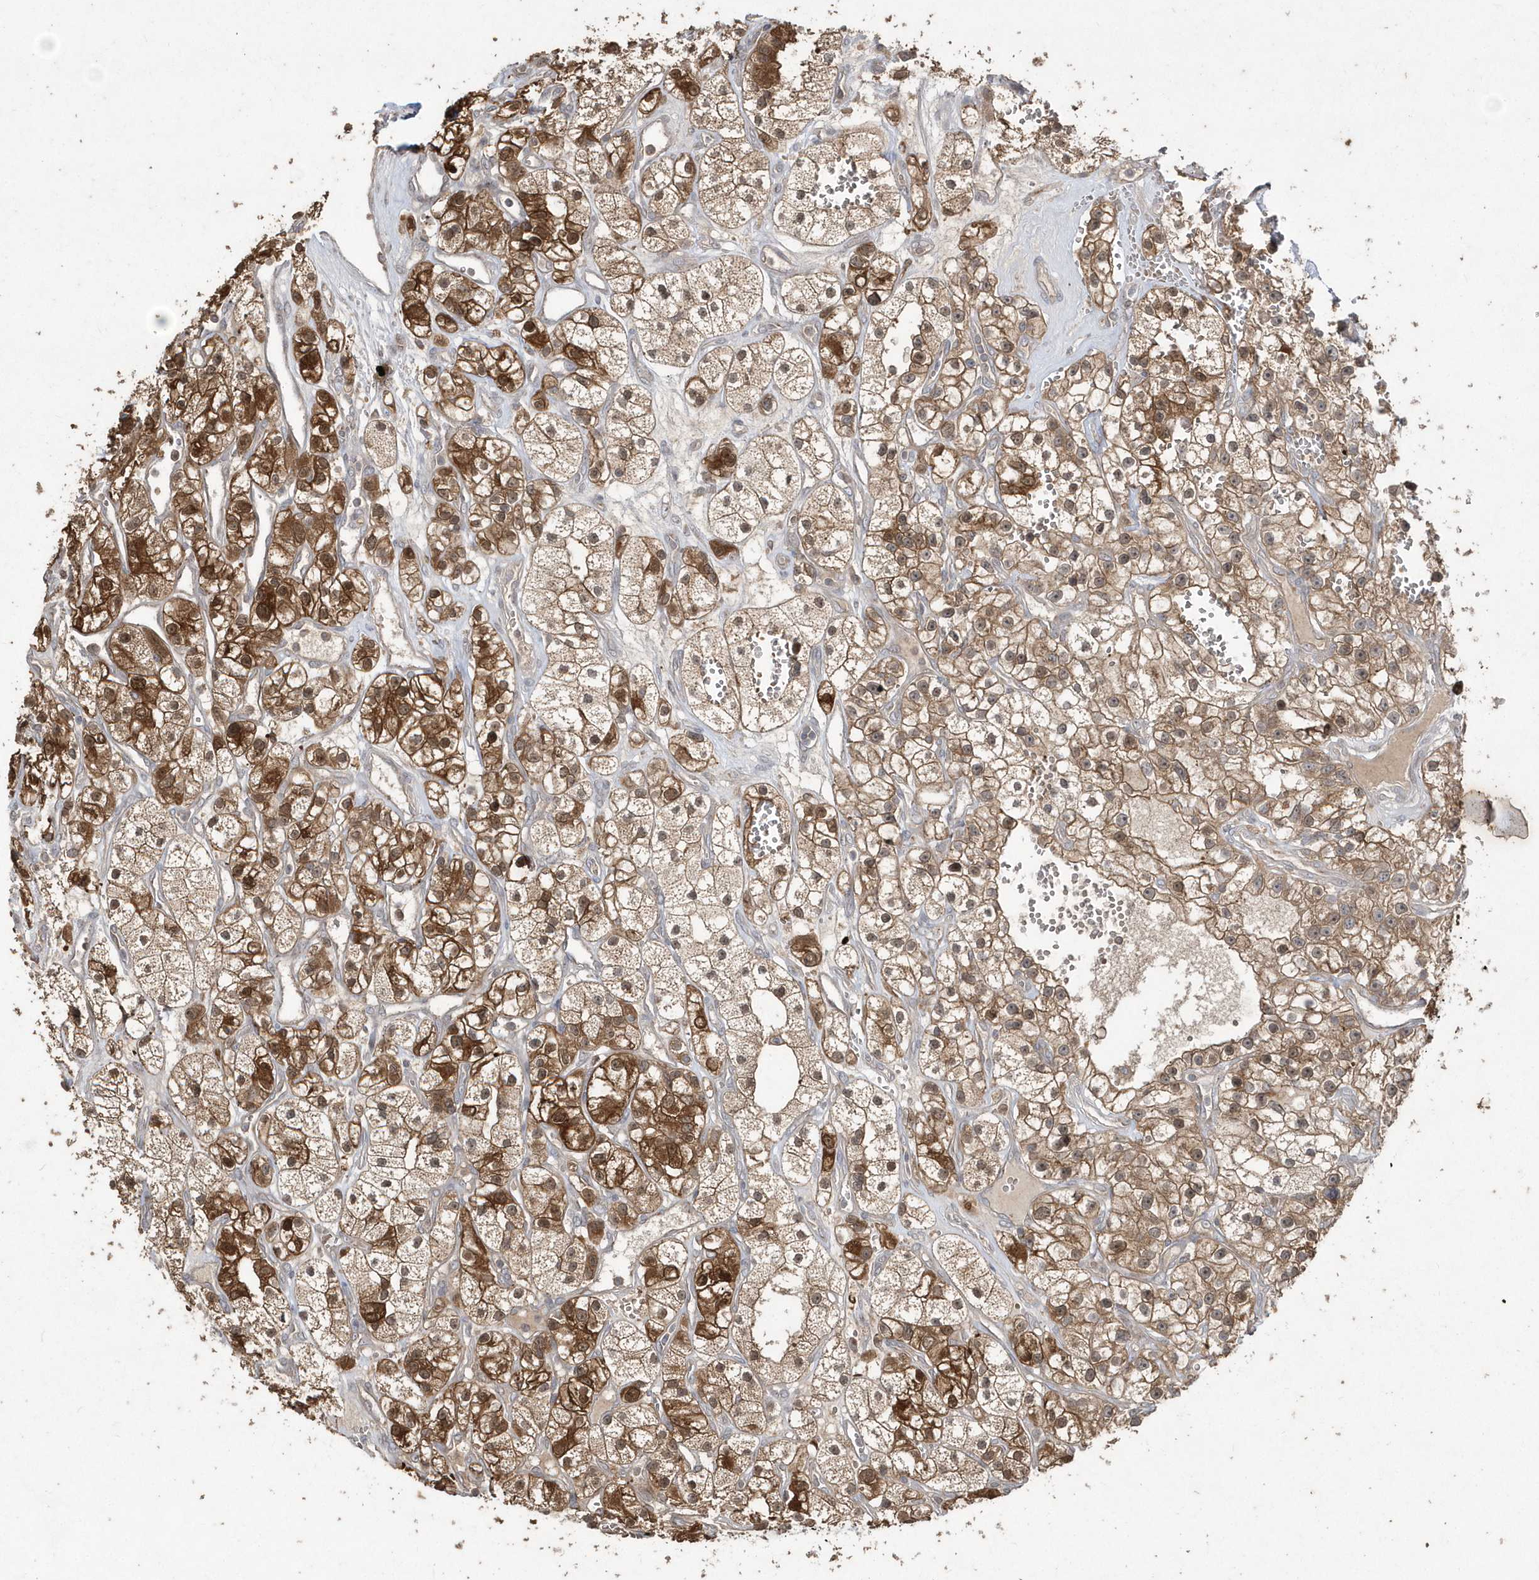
{"staining": {"intensity": "strong", "quantity": "25%-75%", "location": "cytoplasmic/membranous"}, "tissue": "renal cancer", "cell_type": "Tumor cells", "image_type": "cancer", "snomed": [{"axis": "morphology", "description": "Adenocarcinoma, NOS"}, {"axis": "topography", "description": "Kidney"}], "caption": "A histopathology image of human renal cancer stained for a protein demonstrates strong cytoplasmic/membranous brown staining in tumor cells.", "gene": "GEMIN6", "patient": {"sex": "female", "age": 57}}